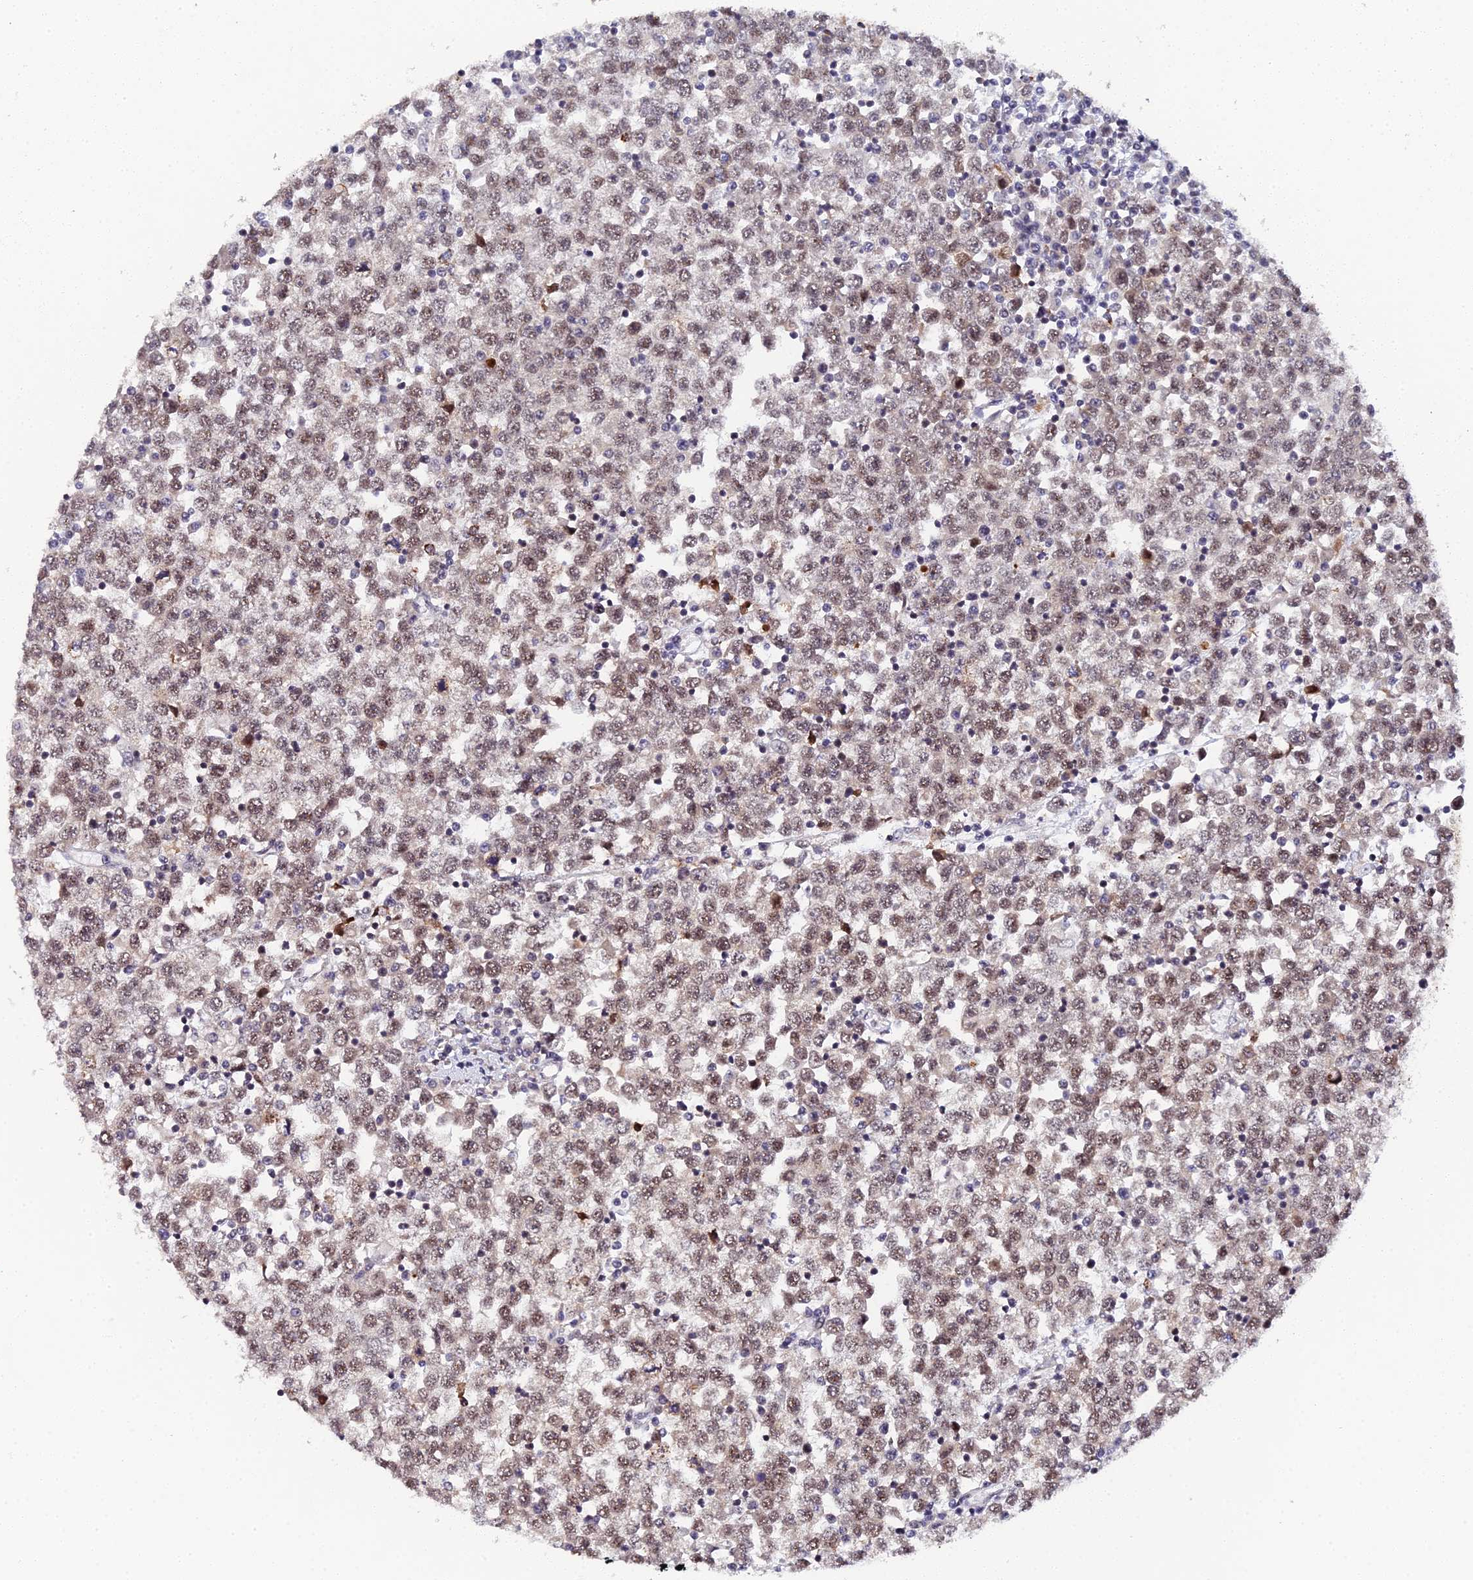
{"staining": {"intensity": "moderate", "quantity": ">75%", "location": "nuclear"}, "tissue": "testis cancer", "cell_type": "Tumor cells", "image_type": "cancer", "snomed": [{"axis": "morphology", "description": "Seminoma, NOS"}, {"axis": "topography", "description": "Testis"}], "caption": "This micrograph demonstrates testis seminoma stained with IHC to label a protein in brown. The nuclear of tumor cells show moderate positivity for the protein. Nuclei are counter-stained blue.", "gene": "MAGOHB", "patient": {"sex": "male", "age": 65}}